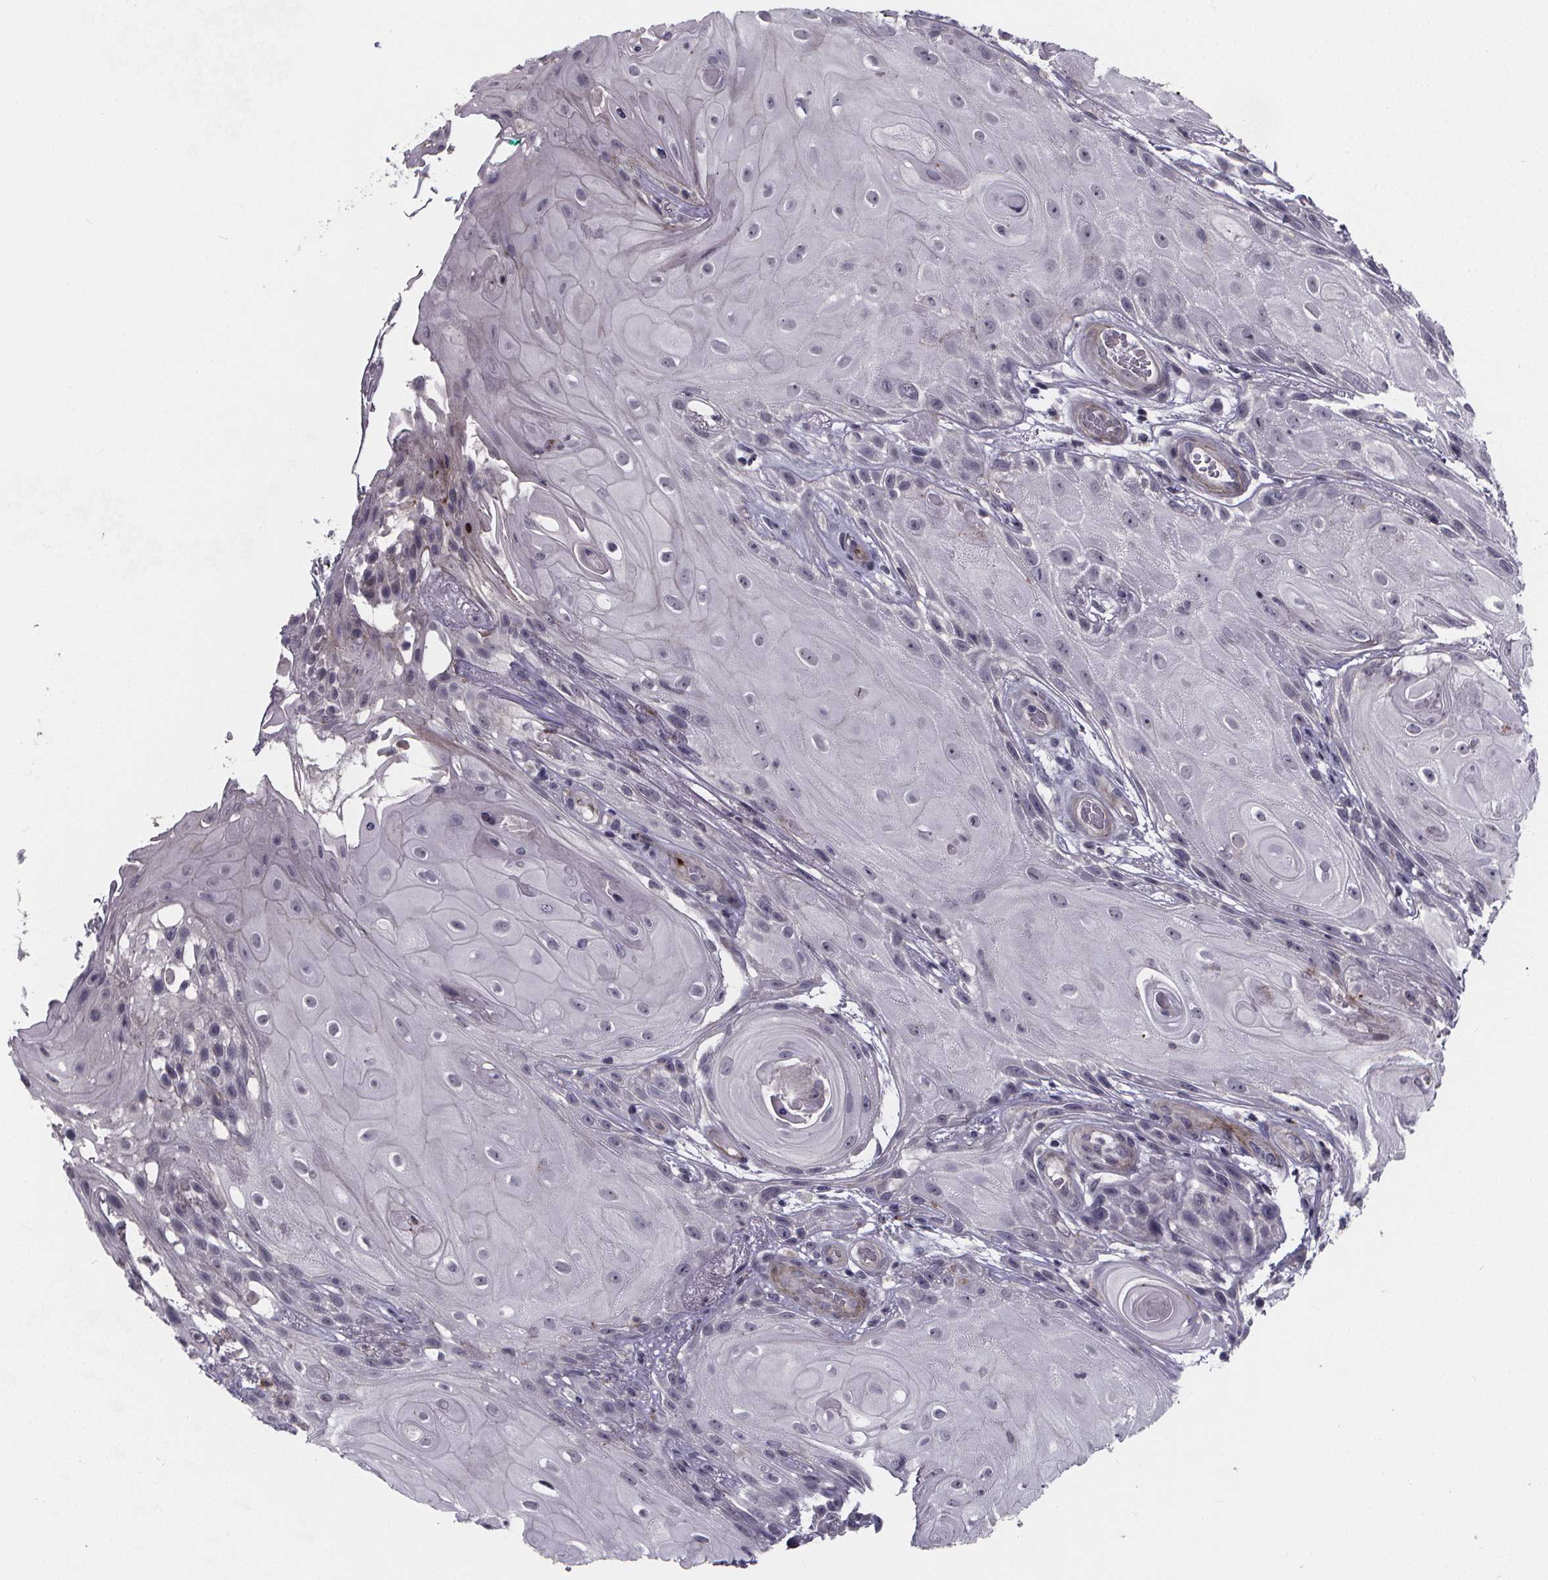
{"staining": {"intensity": "negative", "quantity": "none", "location": "none"}, "tissue": "skin cancer", "cell_type": "Tumor cells", "image_type": "cancer", "snomed": [{"axis": "morphology", "description": "Squamous cell carcinoma, NOS"}, {"axis": "topography", "description": "Skin"}], "caption": "The photomicrograph demonstrates no significant positivity in tumor cells of skin cancer (squamous cell carcinoma).", "gene": "FBXW2", "patient": {"sex": "male", "age": 62}}